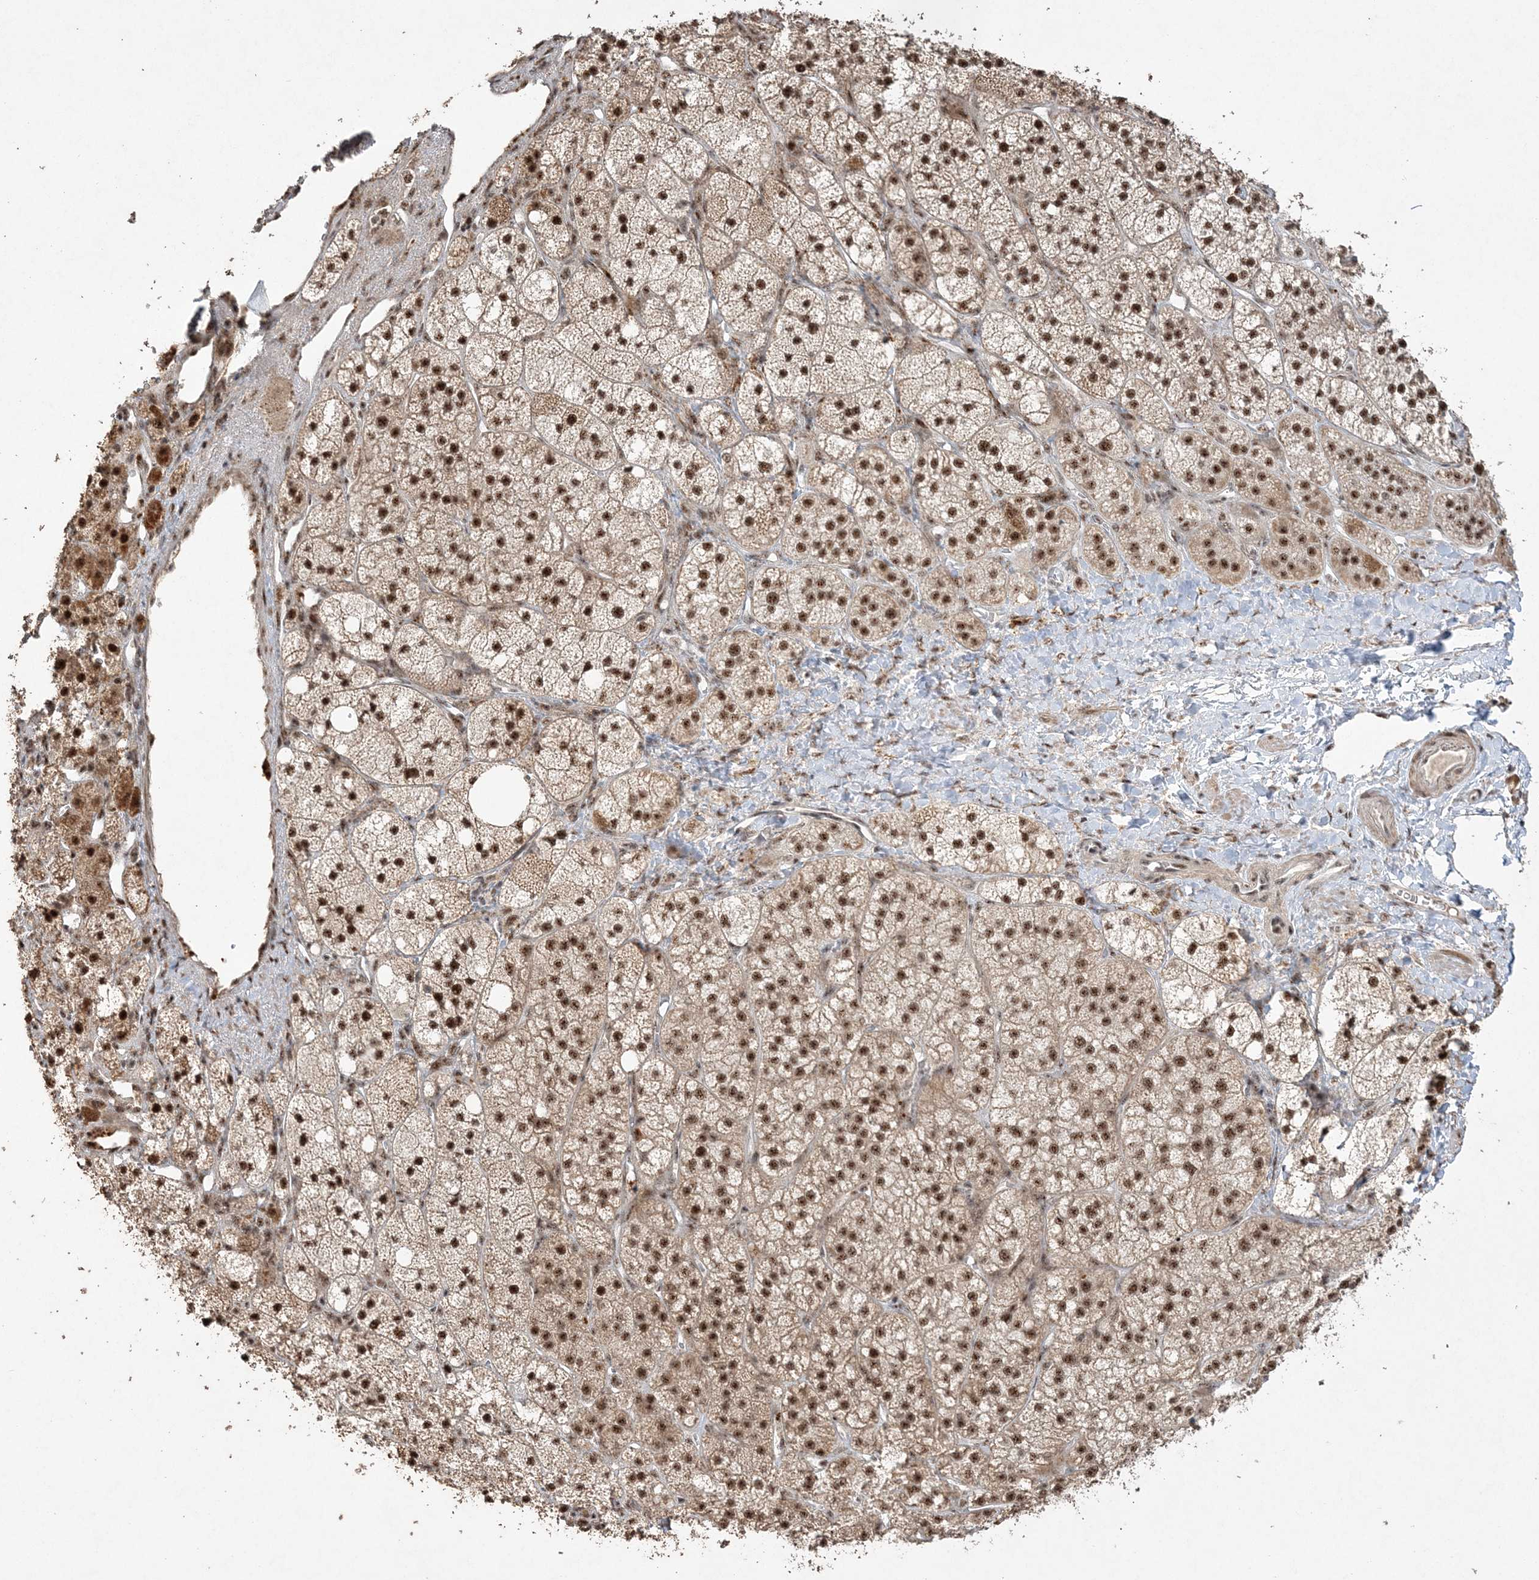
{"staining": {"intensity": "strong", "quantity": ">75%", "location": "nuclear"}, "tissue": "adrenal gland", "cell_type": "Glandular cells", "image_type": "normal", "snomed": [{"axis": "morphology", "description": "Normal tissue, NOS"}, {"axis": "topography", "description": "Adrenal gland"}], "caption": "Adrenal gland stained for a protein (brown) reveals strong nuclear positive positivity in approximately >75% of glandular cells.", "gene": "POLR3B", "patient": {"sex": "male", "age": 61}}